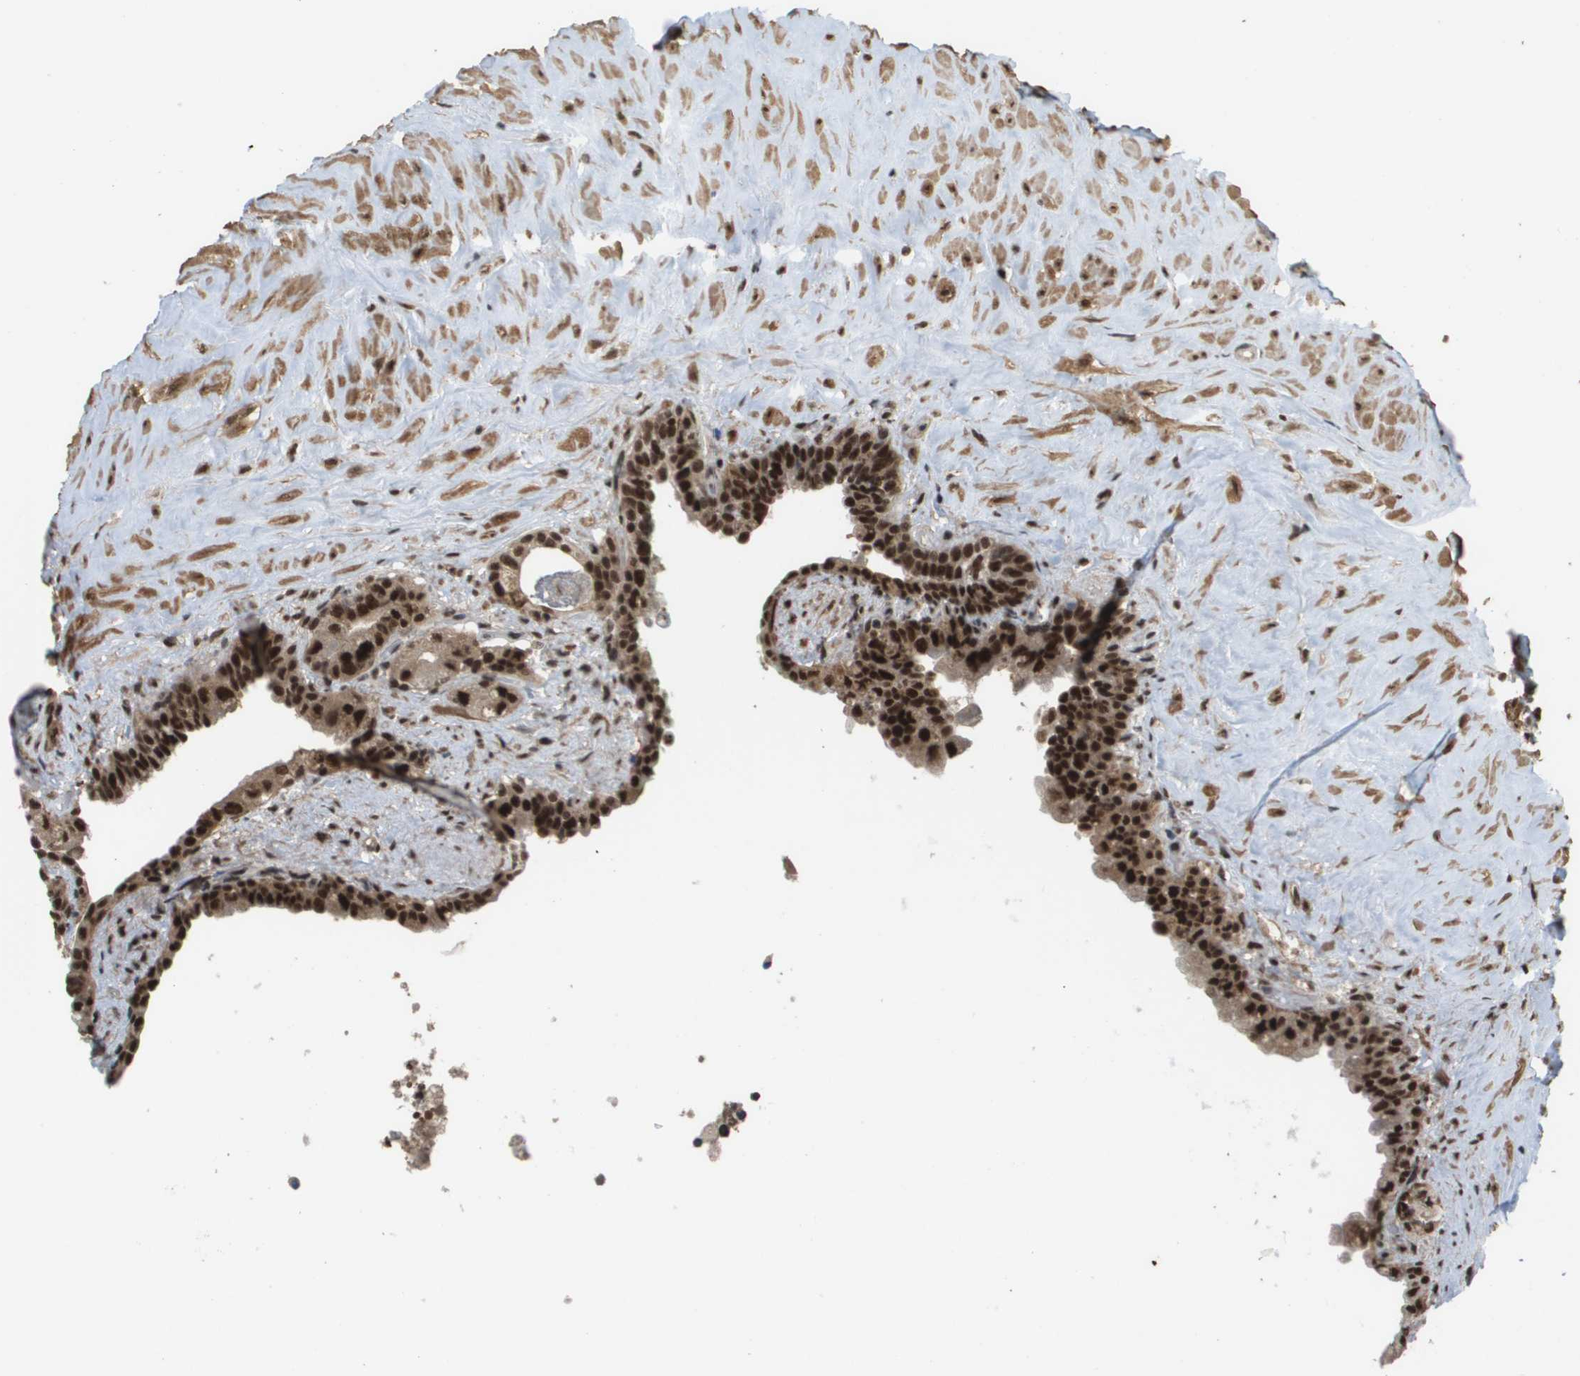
{"staining": {"intensity": "strong", "quantity": ">75%", "location": "nuclear"}, "tissue": "seminal vesicle", "cell_type": "Glandular cells", "image_type": "normal", "snomed": [{"axis": "morphology", "description": "Normal tissue, NOS"}, {"axis": "topography", "description": "Seminal veicle"}], "caption": "Seminal vesicle stained with a brown dye demonstrates strong nuclear positive expression in about >75% of glandular cells.", "gene": "PRCC", "patient": {"sex": "male", "age": 63}}